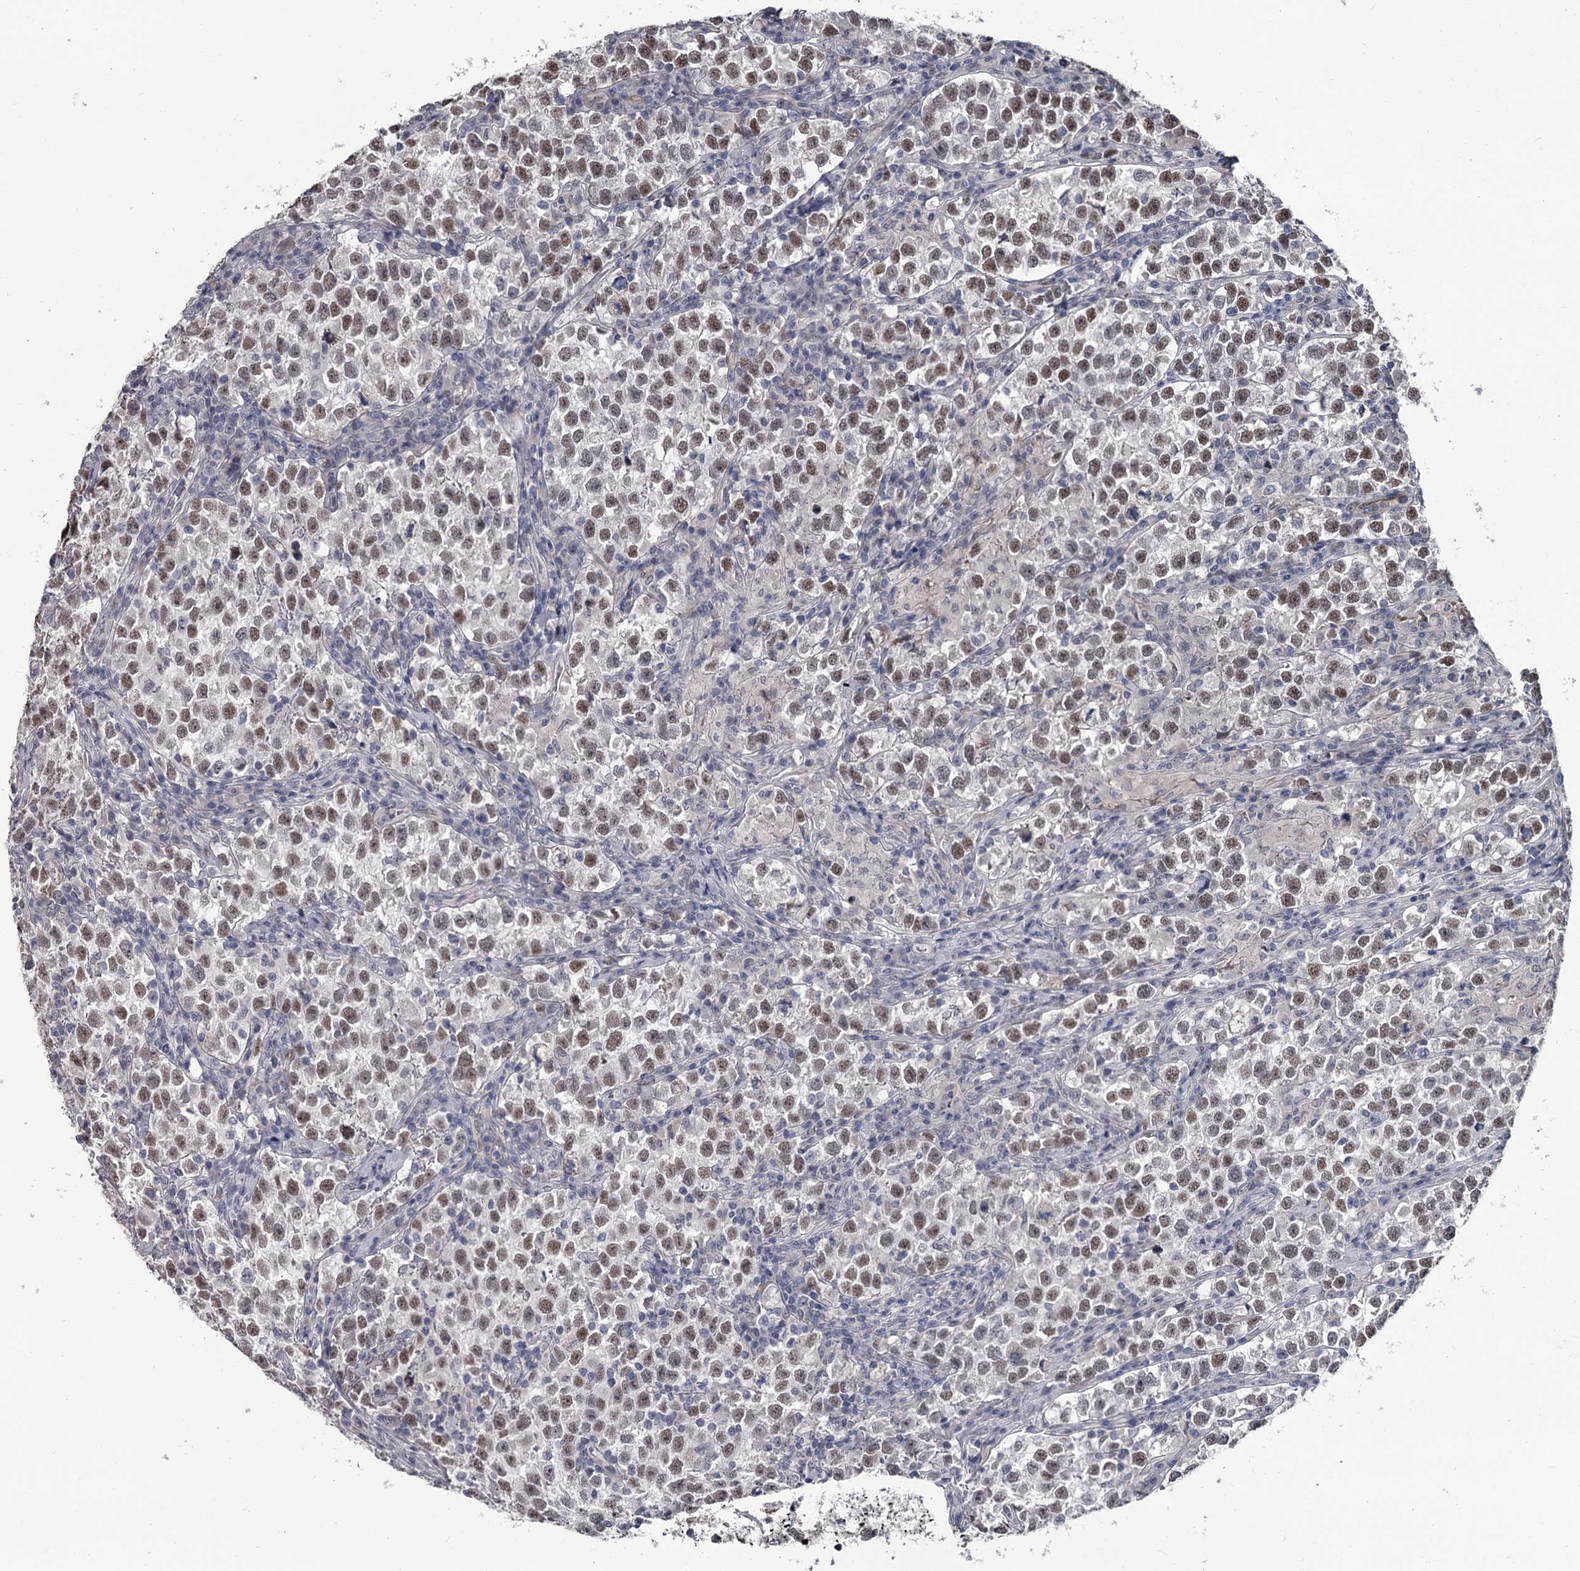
{"staining": {"intensity": "weak", "quantity": ">75%", "location": "nuclear"}, "tissue": "testis cancer", "cell_type": "Tumor cells", "image_type": "cancer", "snomed": [{"axis": "morphology", "description": "Normal tissue, NOS"}, {"axis": "morphology", "description": "Seminoma, NOS"}, {"axis": "topography", "description": "Testis"}], "caption": "Testis seminoma stained with DAB (3,3'-diaminobenzidine) immunohistochemistry shows low levels of weak nuclear staining in approximately >75% of tumor cells.", "gene": "PRPF40B", "patient": {"sex": "male", "age": 43}}